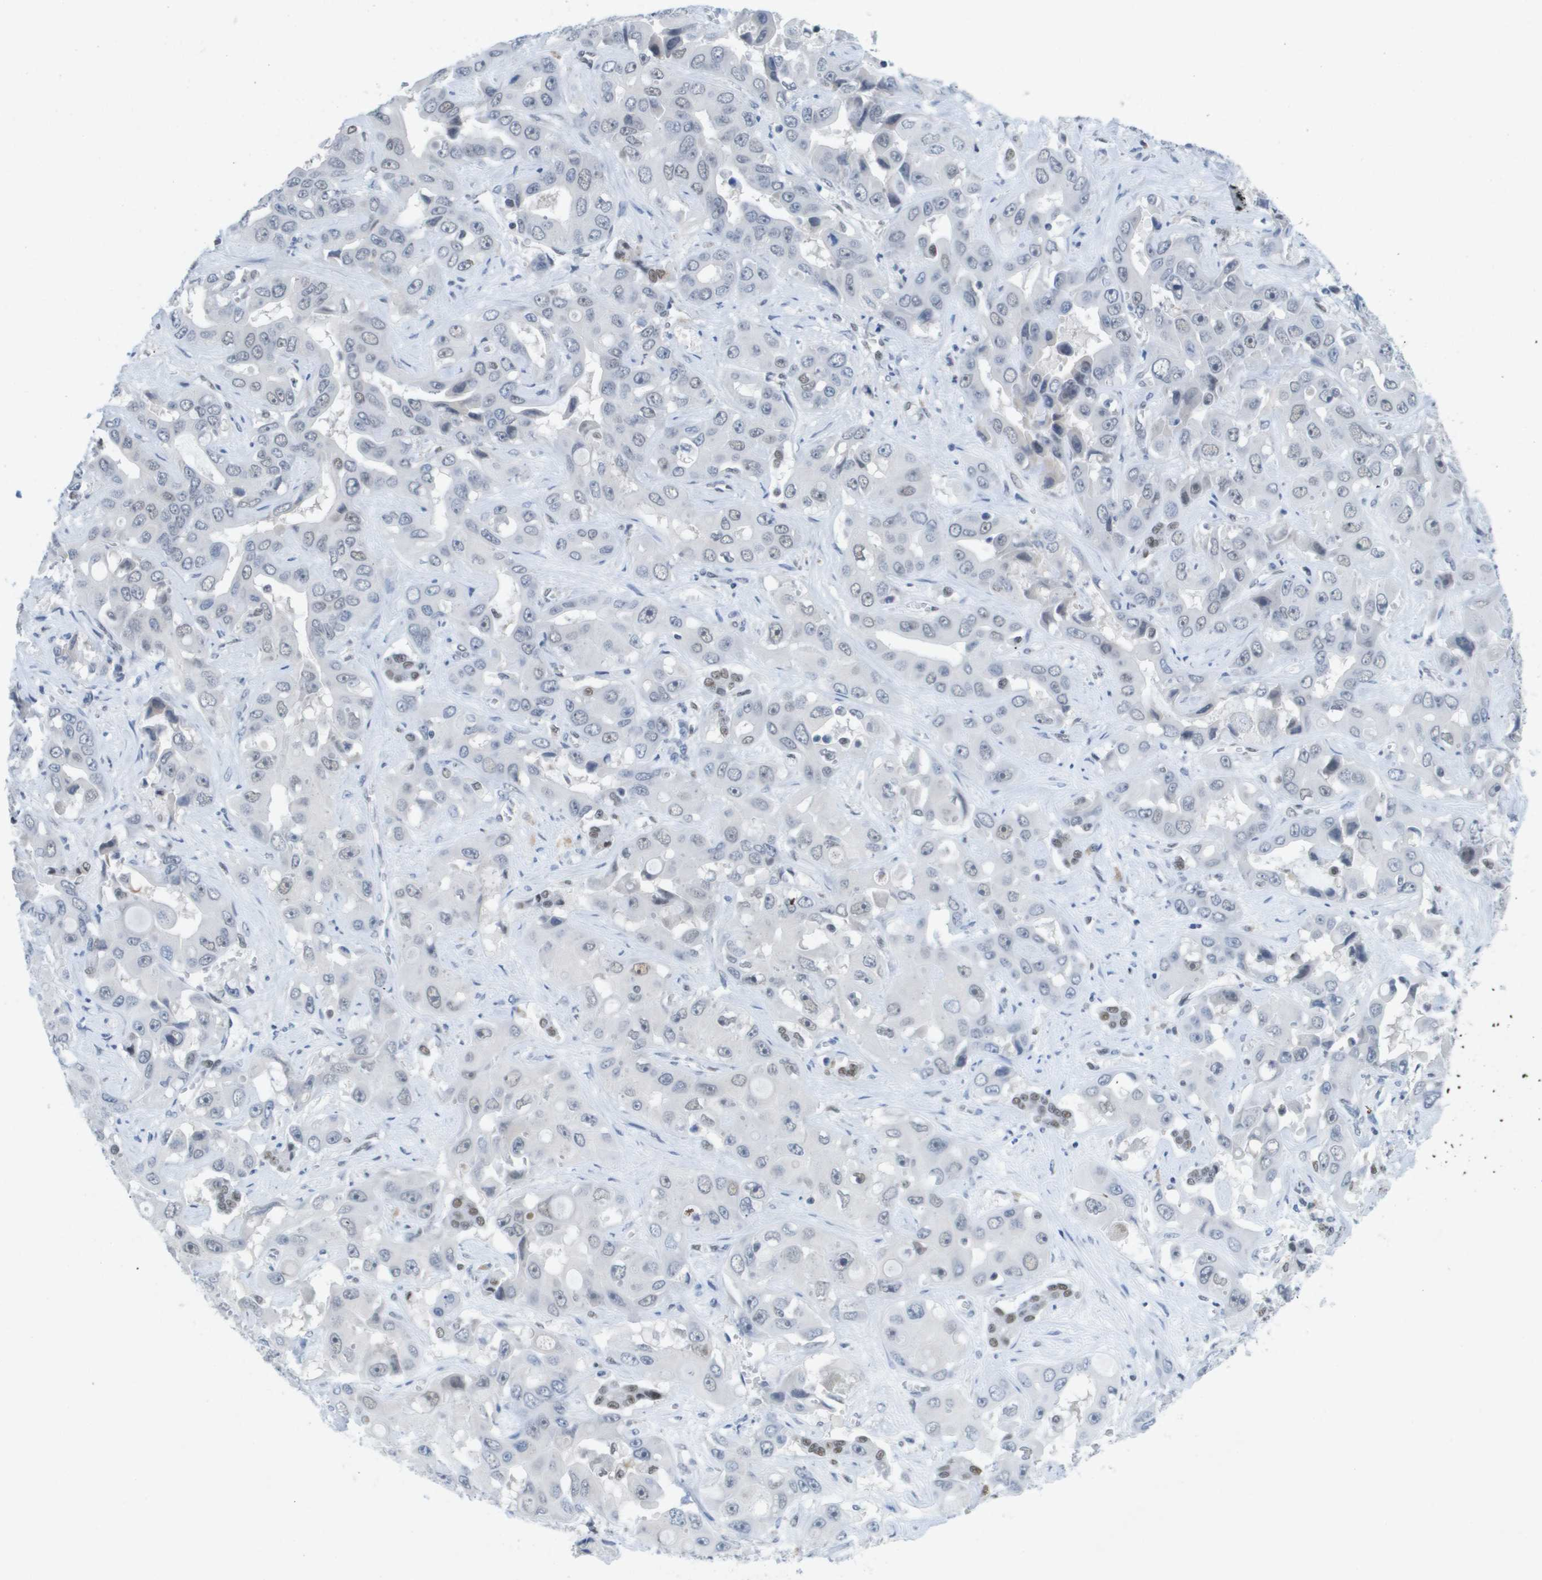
{"staining": {"intensity": "negative", "quantity": "none", "location": "none"}, "tissue": "liver cancer", "cell_type": "Tumor cells", "image_type": "cancer", "snomed": [{"axis": "morphology", "description": "Cholangiocarcinoma"}, {"axis": "topography", "description": "Liver"}], "caption": "Histopathology image shows no significant protein positivity in tumor cells of liver cancer.", "gene": "TP53RK", "patient": {"sex": "female", "age": 52}}